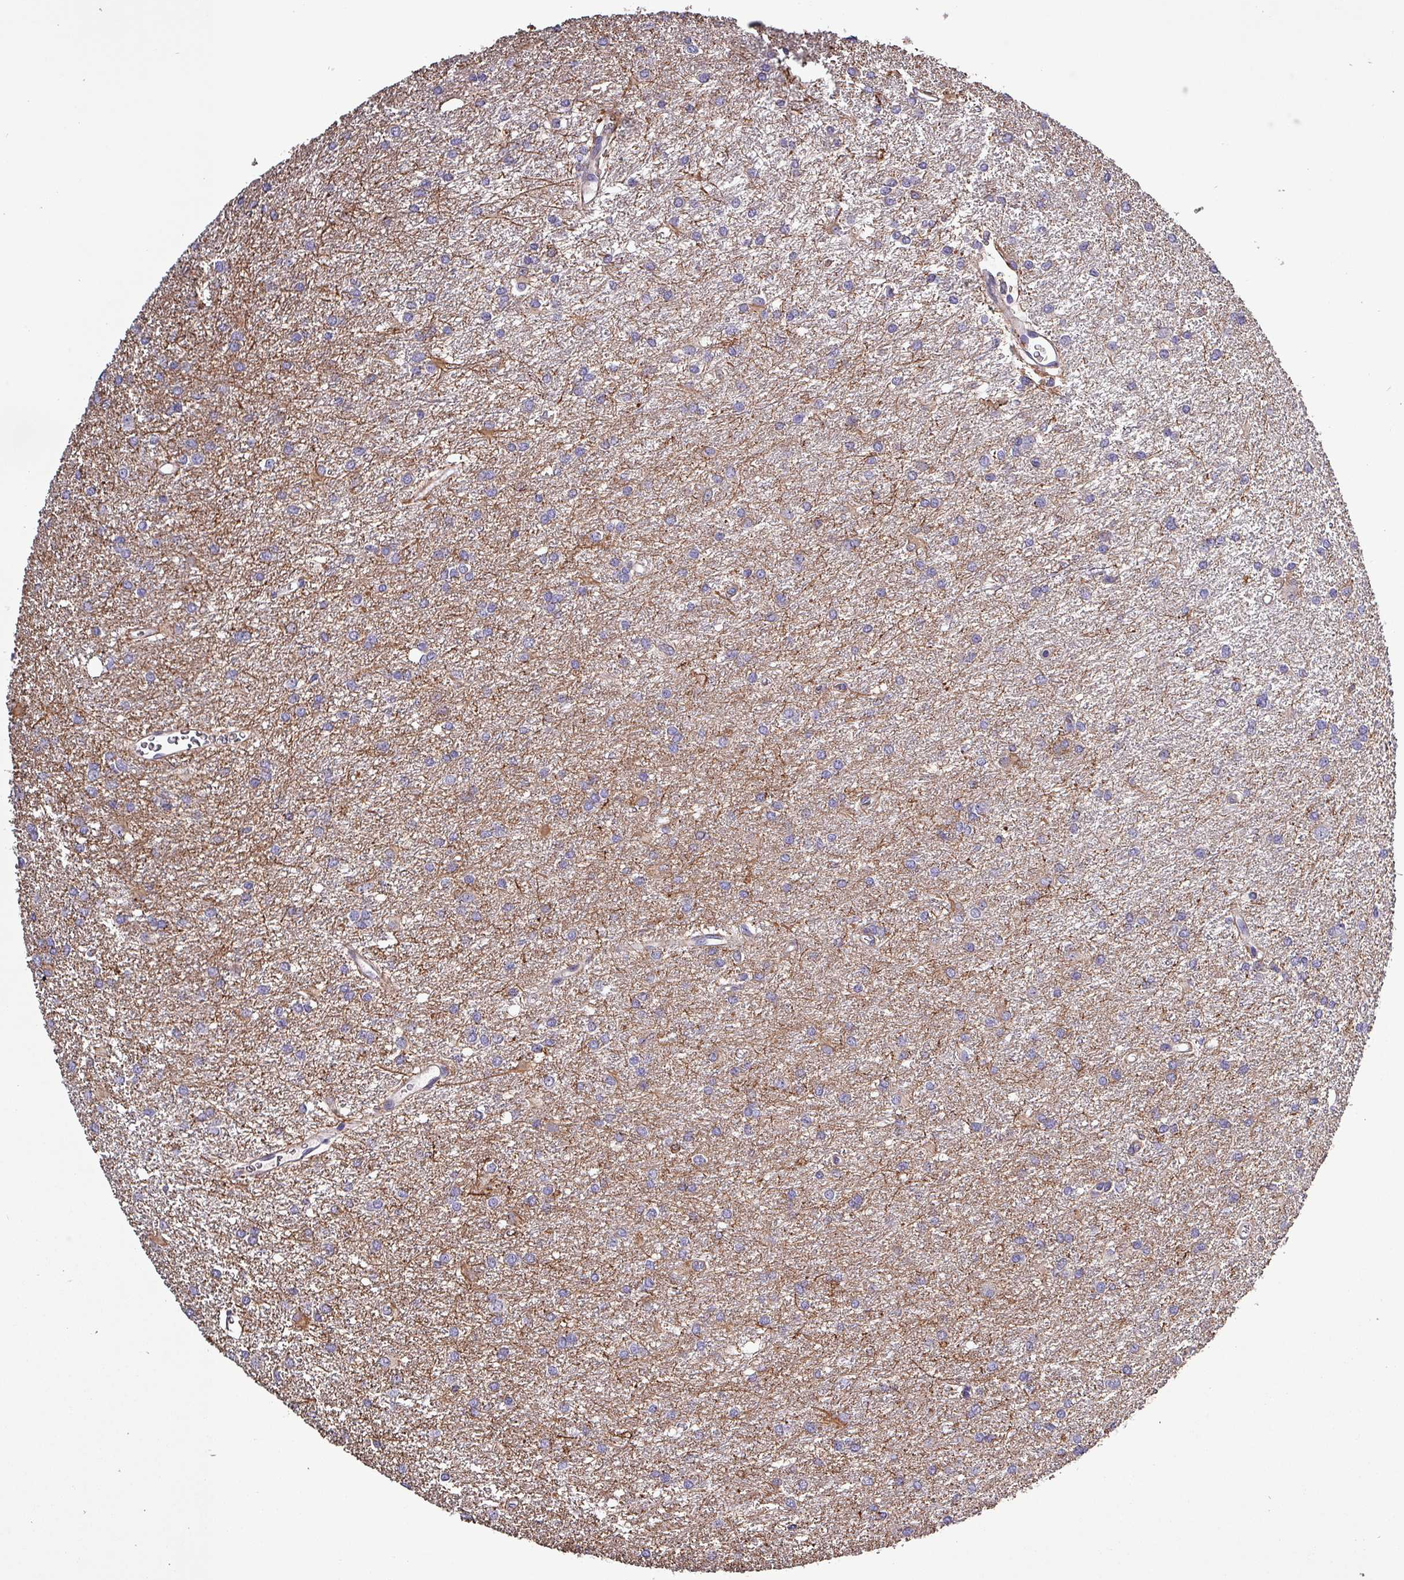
{"staining": {"intensity": "negative", "quantity": "none", "location": "none"}, "tissue": "glioma", "cell_type": "Tumor cells", "image_type": "cancer", "snomed": [{"axis": "morphology", "description": "Glioma, malignant, High grade"}, {"axis": "topography", "description": "Brain"}], "caption": "This is an immunohistochemistry photomicrograph of high-grade glioma (malignant). There is no staining in tumor cells.", "gene": "HTRA4", "patient": {"sex": "female", "age": 50}}